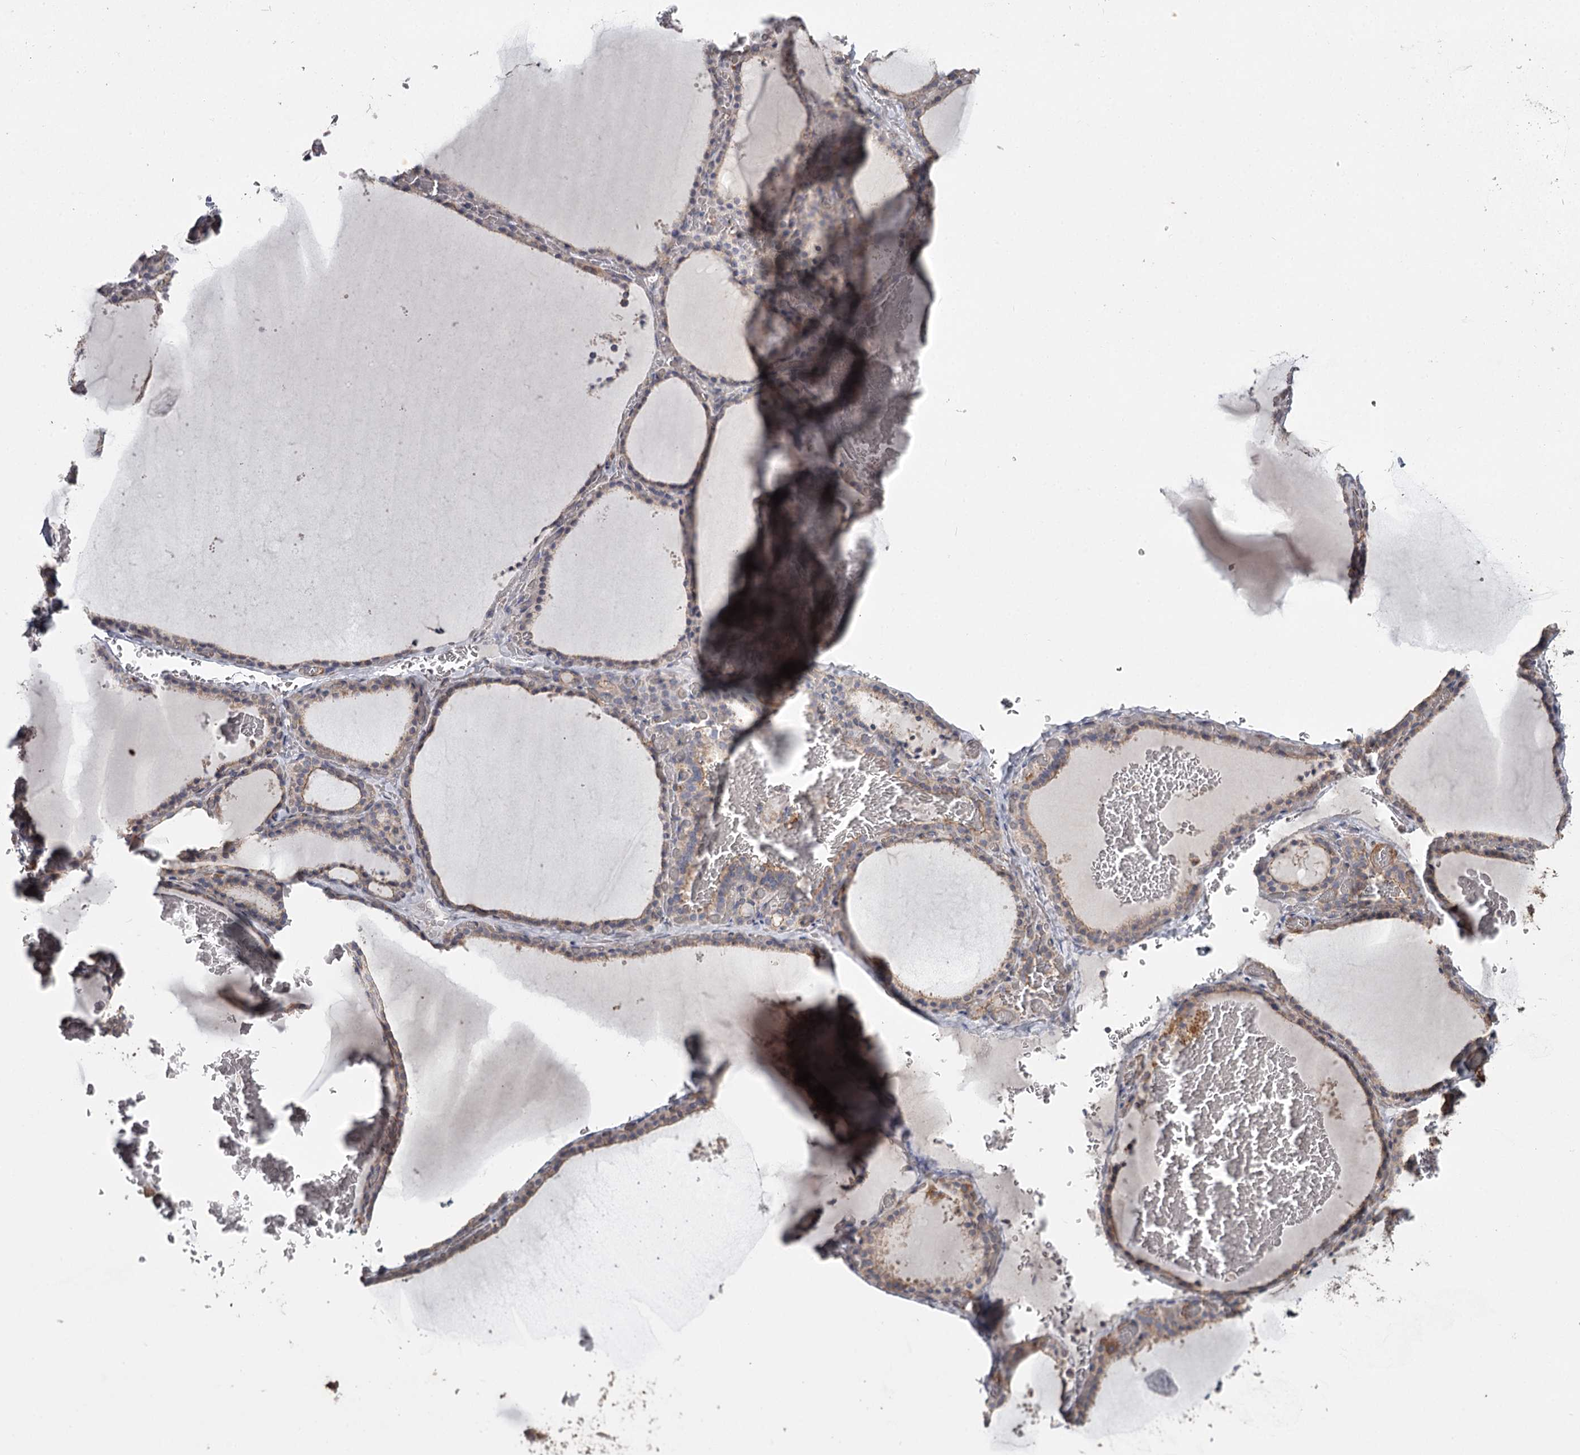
{"staining": {"intensity": "weak", "quantity": "<25%", "location": "cytoplasmic/membranous"}, "tissue": "thyroid gland", "cell_type": "Glandular cells", "image_type": "normal", "snomed": [{"axis": "morphology", "description": "Normal tissue, NOS"}, {"axis": "topography", "description": "Thyroid gland"}], "caption": "This is a histopathology image of IHC staining of benign thyroid gland, which shows no staining in glandular cells.", "gene": "DHRS9", "patient": {"sex": "female", "age": 39}}